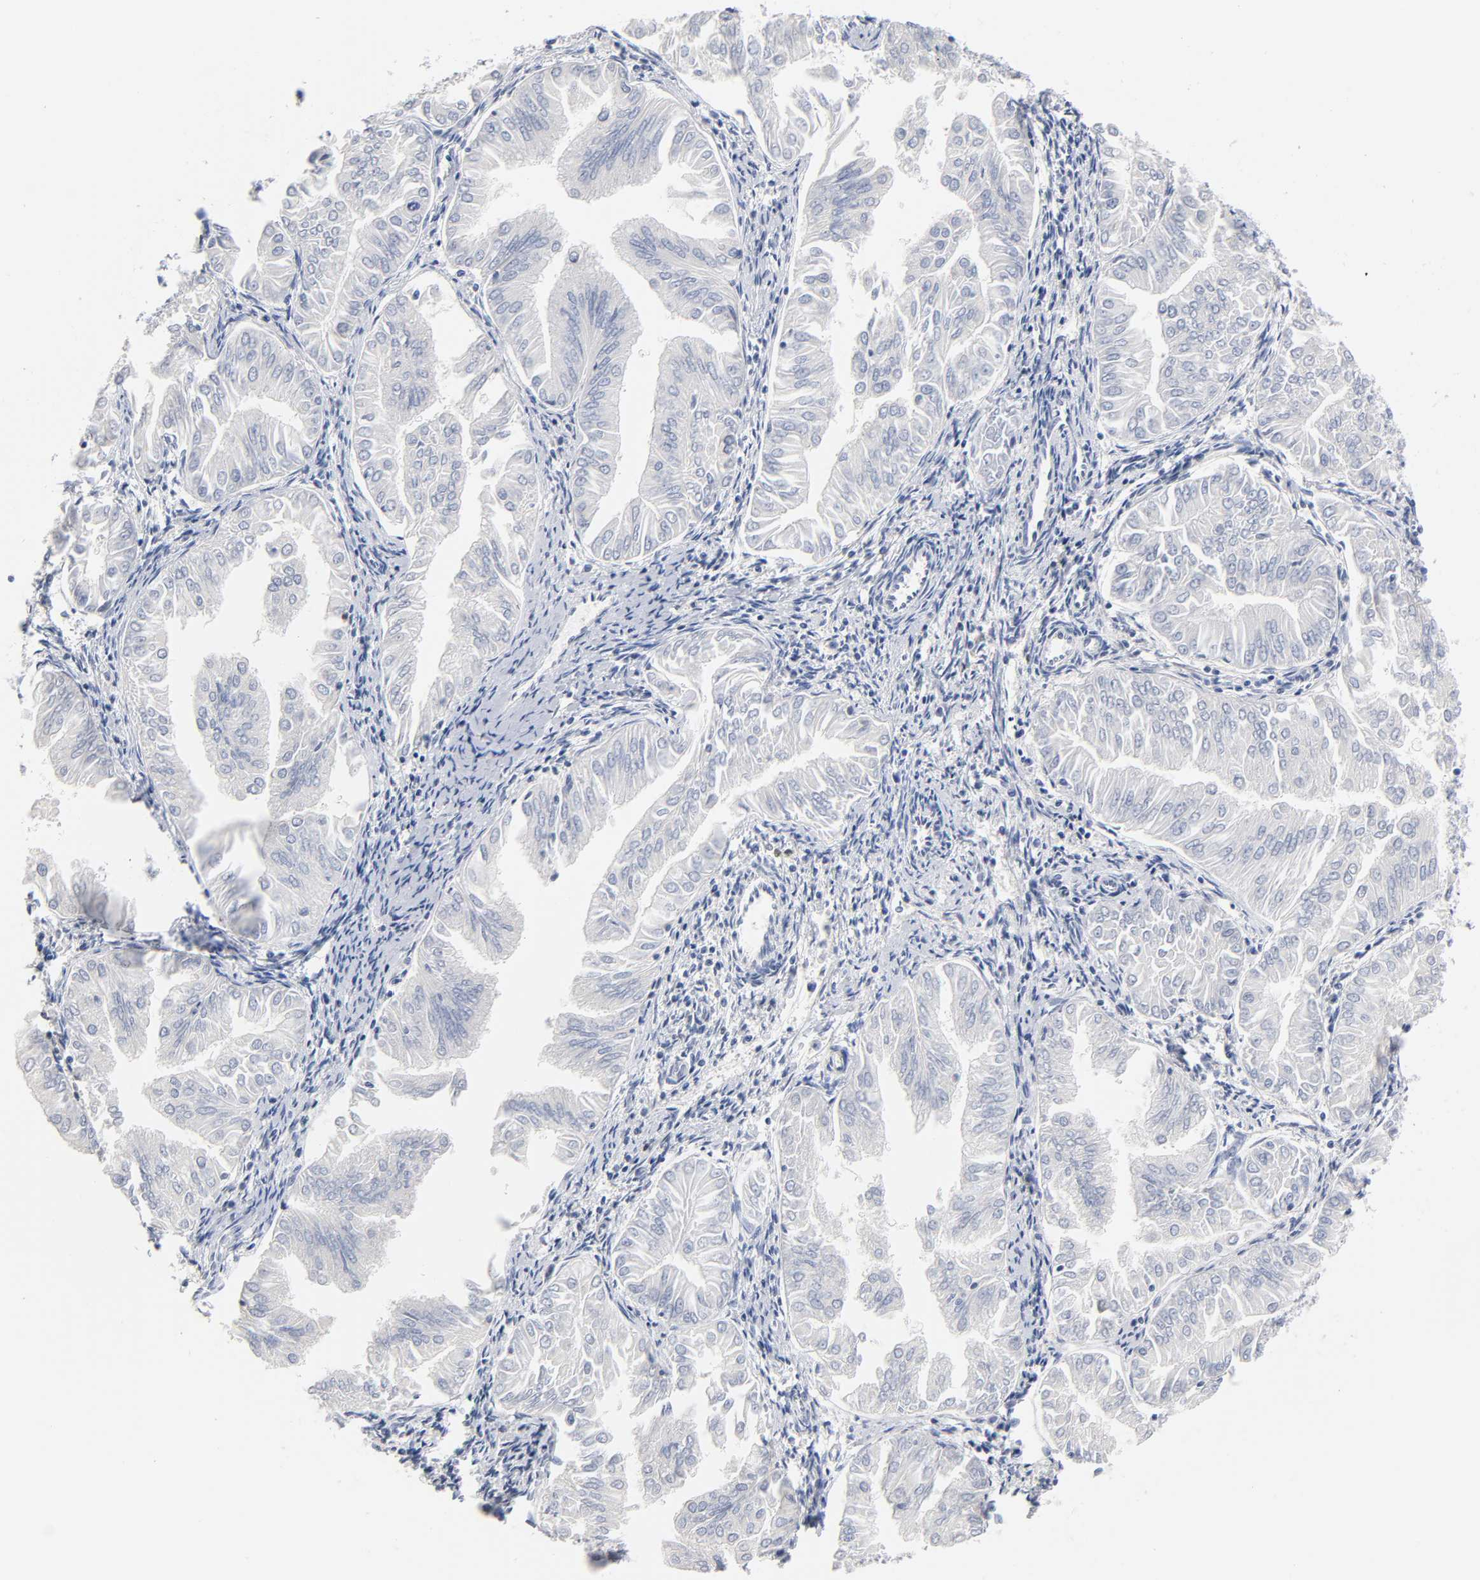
{"staining": {"intensity": "negative", "quantity": "none", "location": "none"}, "tissue": "endometrial cancer", "cell_type": "Tumor cells", "image_type": "cancer", "snomed": [{"axis": "morphology", "description": "Adenocarcinoma, NOS"}, {"axis": "topography", "description": "Endometrium"}], "caption": "A histopathology image of endometrial cancer stained for a protein shows no brown staining in tumor cells. The staining is performed using DAB brown chromogen with nuclei counter-stained in using hematoxylin.", "gene": "NFATC1", "patient": {"sex": "female", "age": 53}}